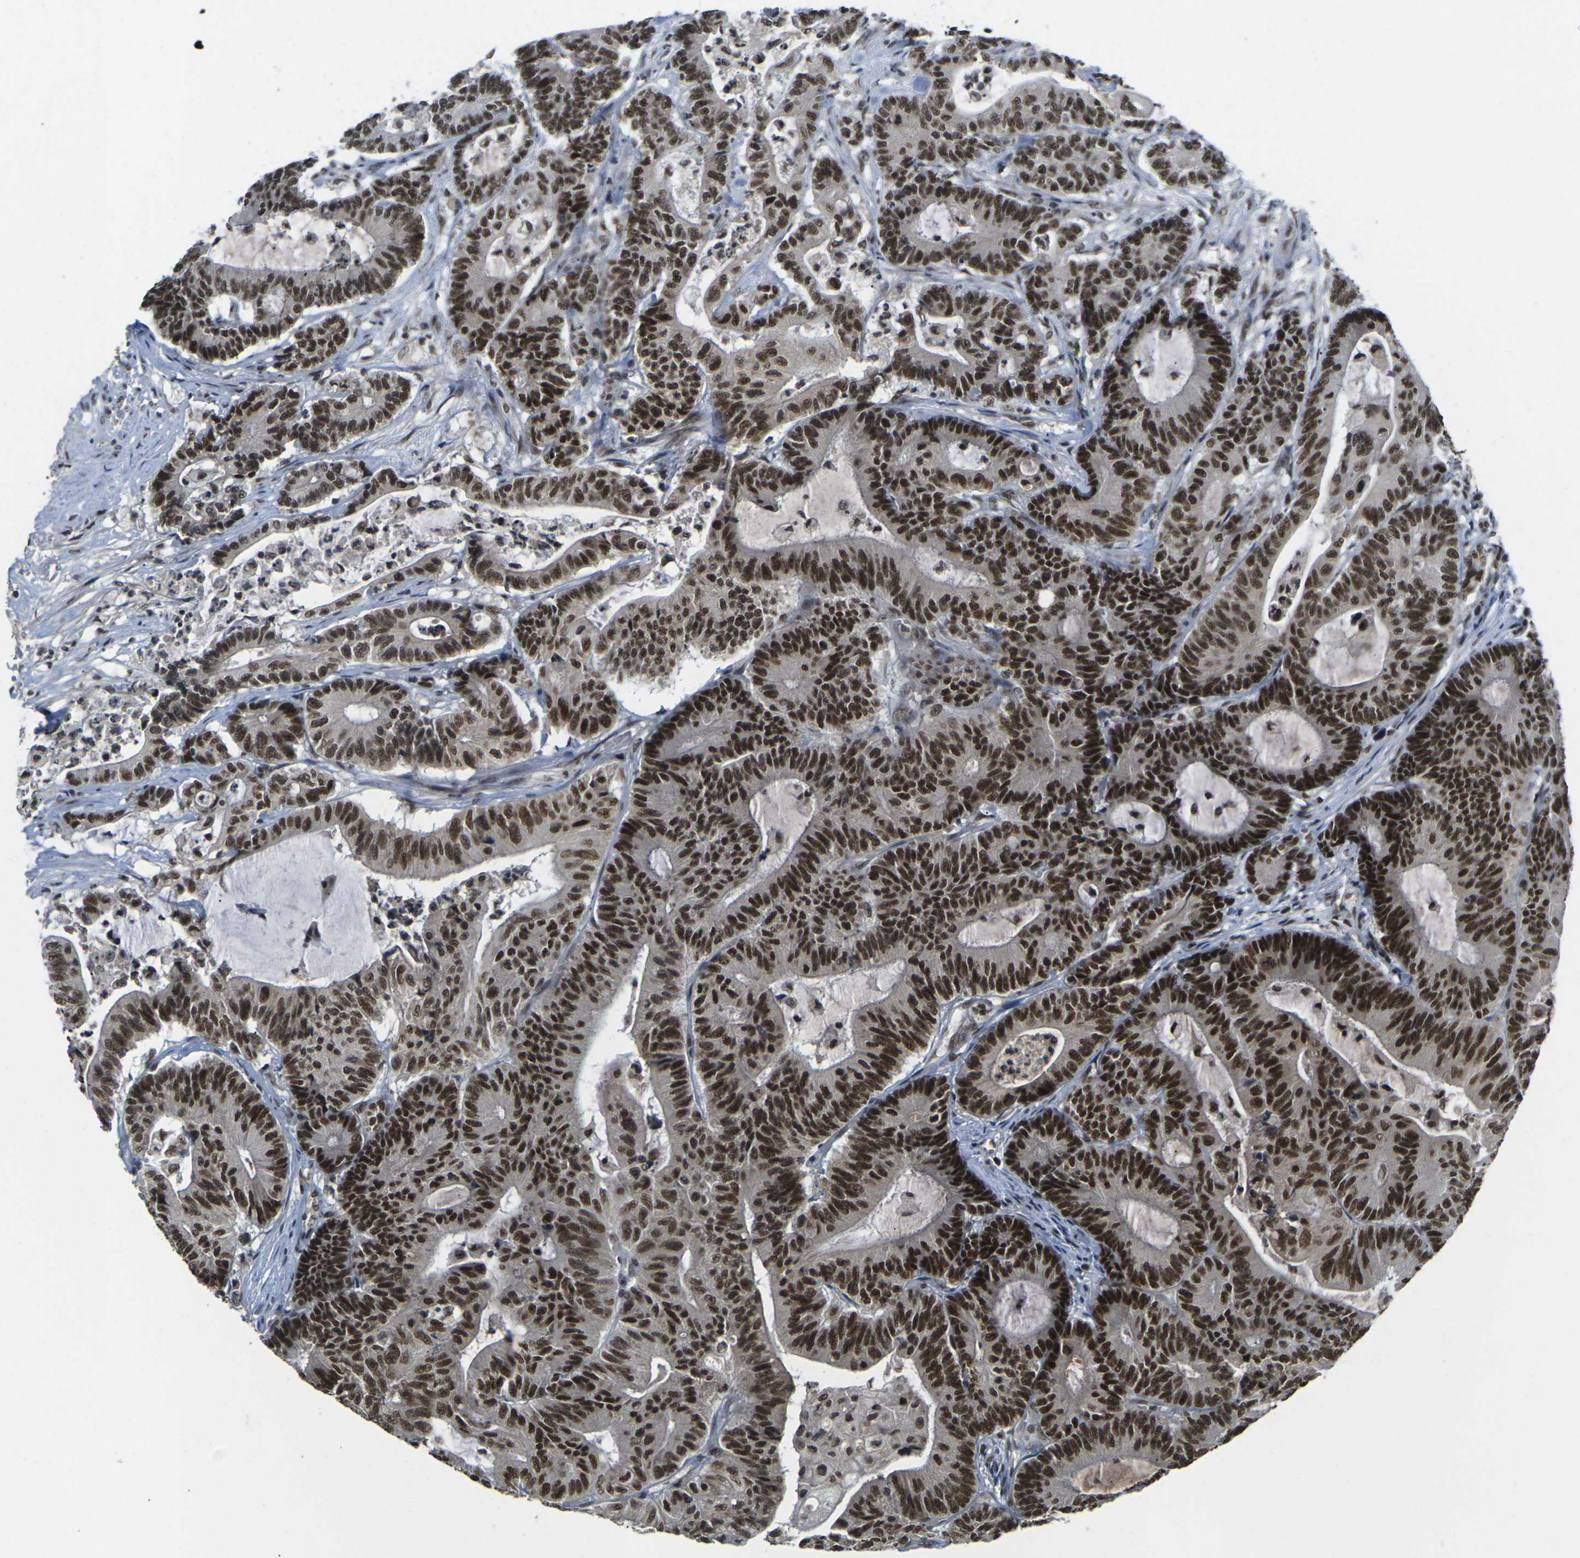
{"staining": {"intensity": "strong", "quantity": ">75%", "location": "nuclear"}, "tissue": "colorectal cancer", "cell_type": "Tumor cells", "image_type": "cancer", "snomed": [{"axis": "morphology", "description": "Adenocarcinoma, NOS"}, {"axis": "topography", "description": "Colon"}], "caption": "High-magnification brightfield microscopy of colorectal cancer (adenocarcinoma) stained with DAB (brown) and counterstained with hematoxylin (blue). tumor cells exhibit strong nuclear positivity is identified in about>75% of cells.", "gene": "NELFA", "patient": {"sex": "female", "age": 84}}